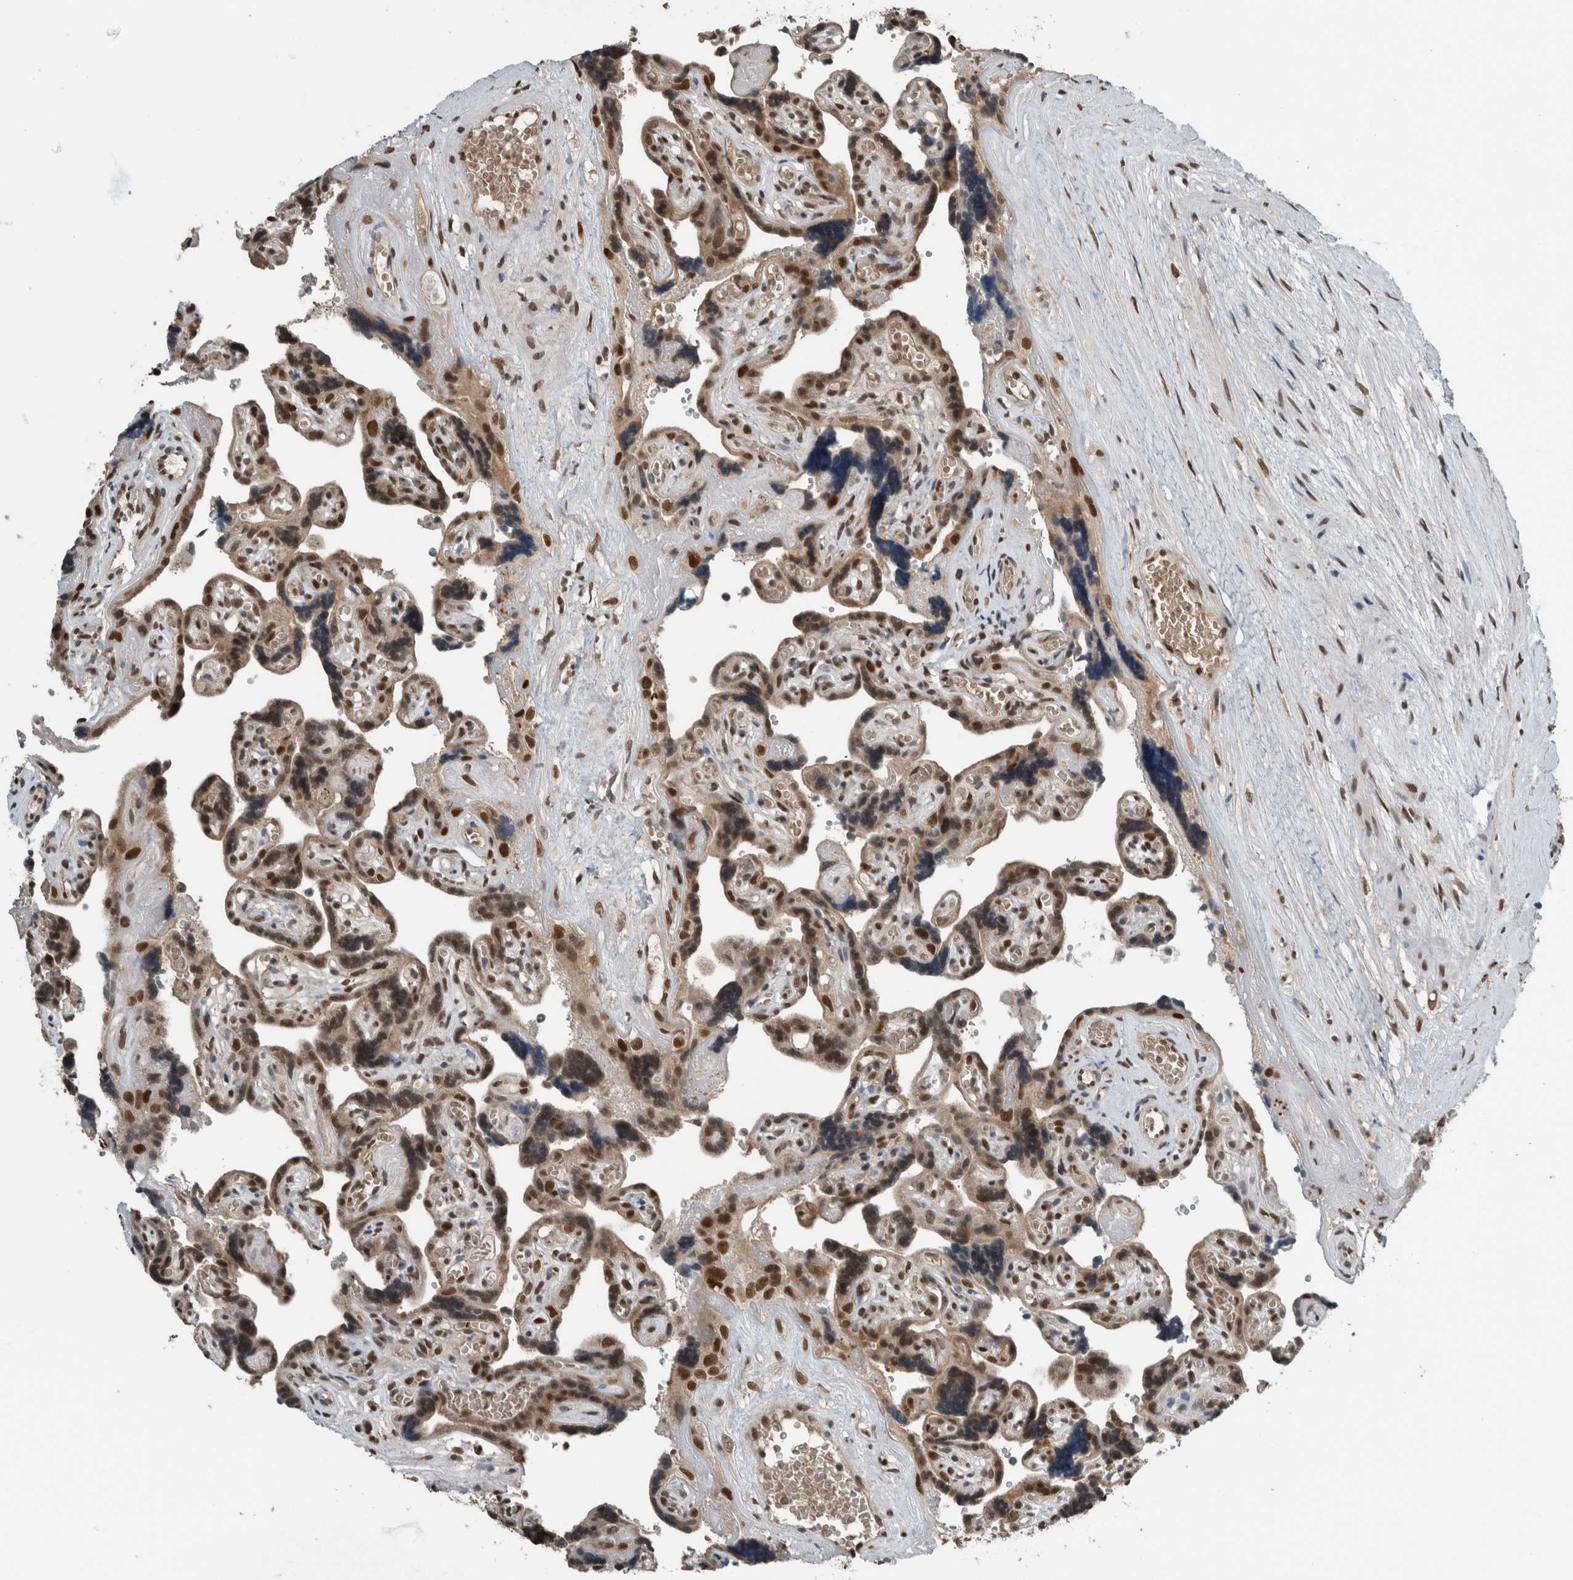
{"staining": {"intensity": "strong", "quantity": ">75%", "location": "cytoplasmic/membranous,nuclear"}, "tissue": "placenta", "cell_type": "Decidual cells", "image_type": "normal", "snomed": [{"axis": "morphology", "description": "Normal tissue, NOS"}, {"axis": "topography", "description": "Placenta"}], "caption": "Placenta stained for a protein (brown) reveals strong cytoplasmic/membranous,nuclear positive positivity in about >75% of decidual cells.", "gene": "SPAG7", "patient": {"sex": "female", "age": 30}}